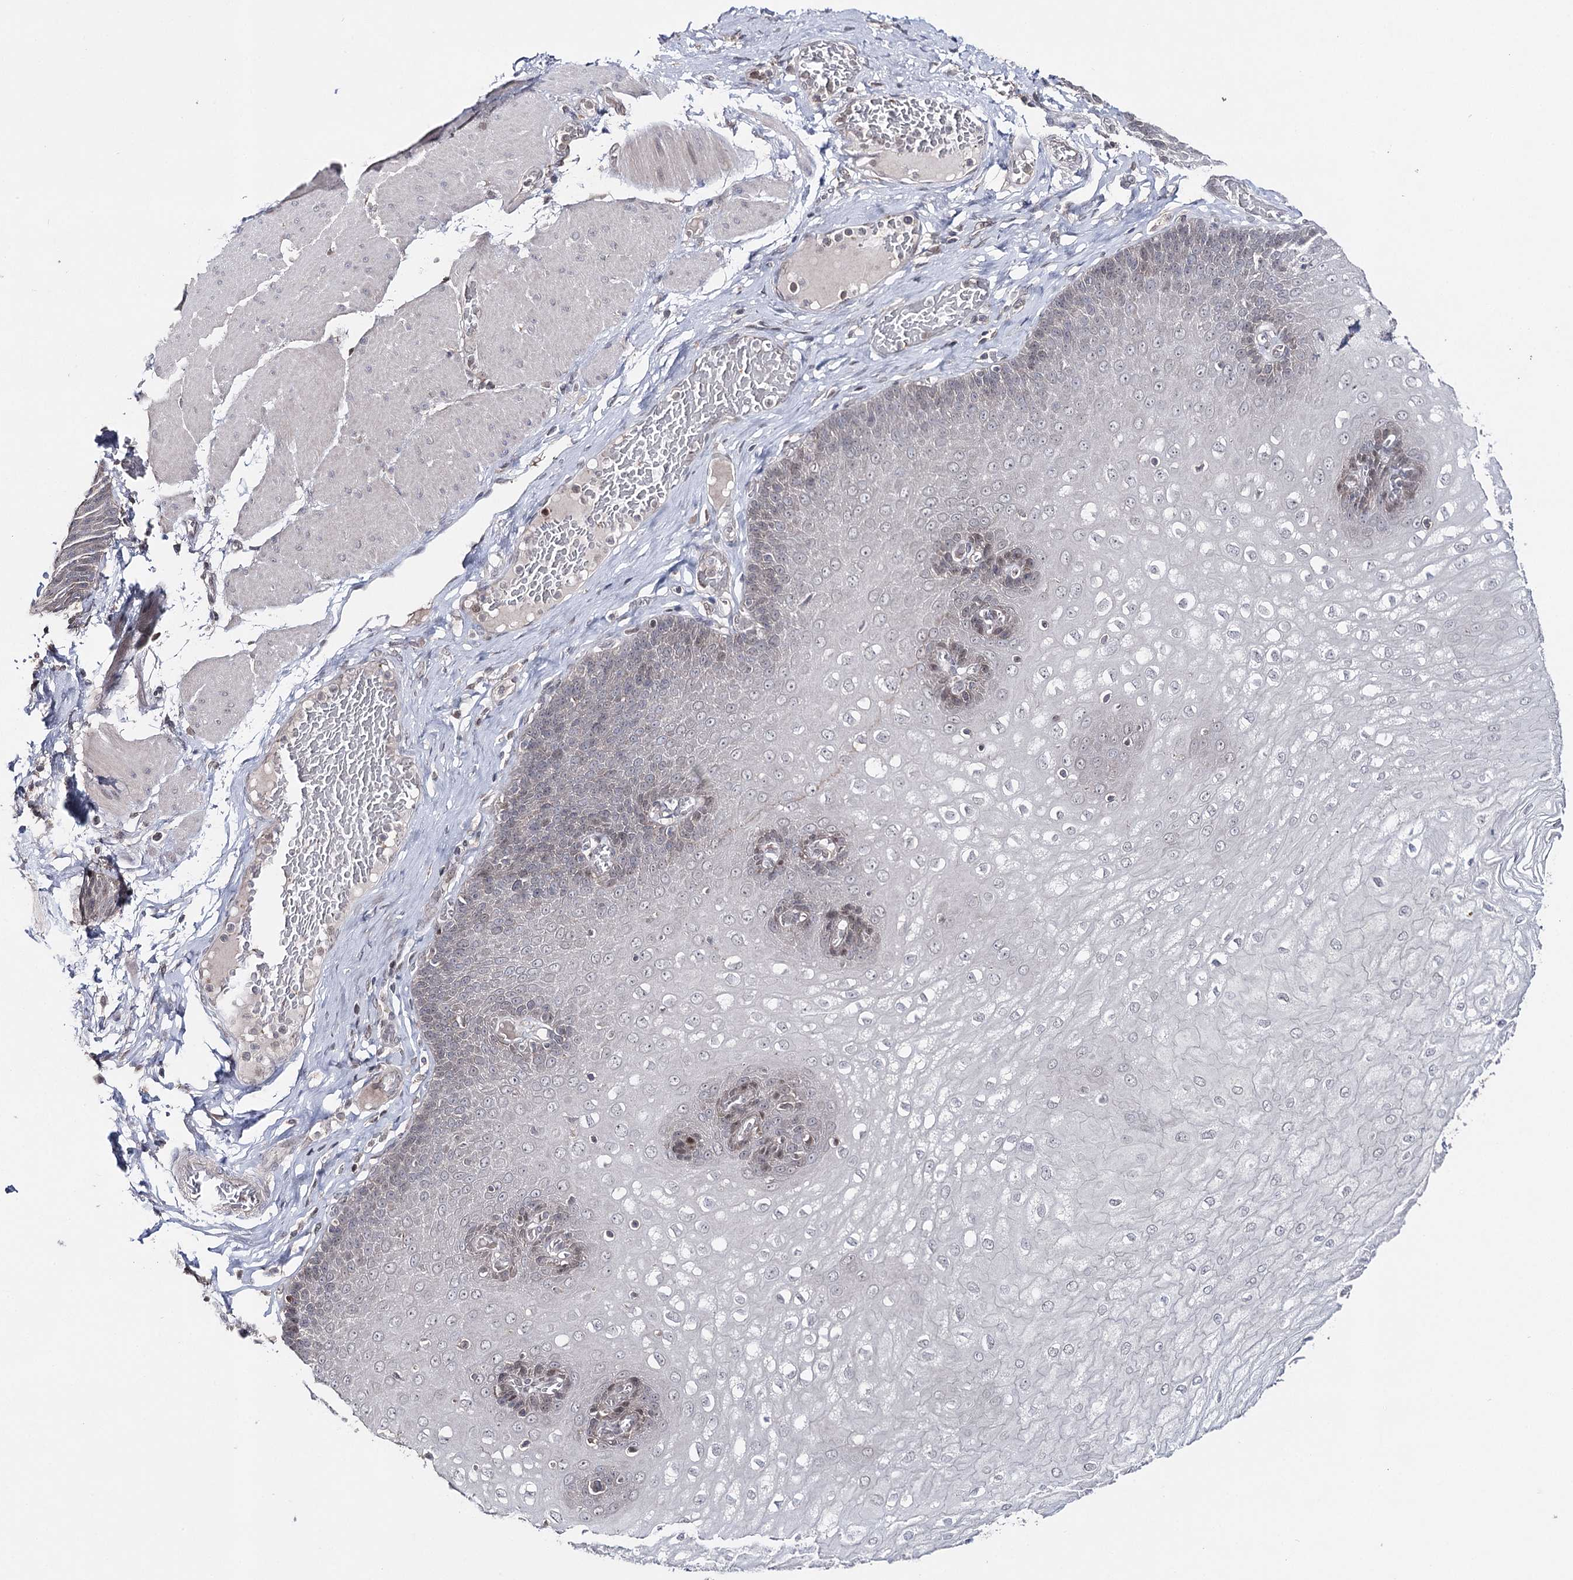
{"staining": {"intensity": "weak", "quantity": "<25%", "location": "nuclear"}, "tissue": "esophagus", "cell_type": "Squamous epithelial cells", "image_type": "normal", "snomed": [{"axis": "morphology", "description": "Normal tissue, NOS"}, {"axis": "topography", "description": "Esophagus"}], "caption": "A high-resolution image shows immunohistochemistry staining of unremarkable esophagus, which reveals no significant expression in squamous epithelial cells.", "gene": "HSD11B2", "patient": {"sex": "male", "age": 60}}